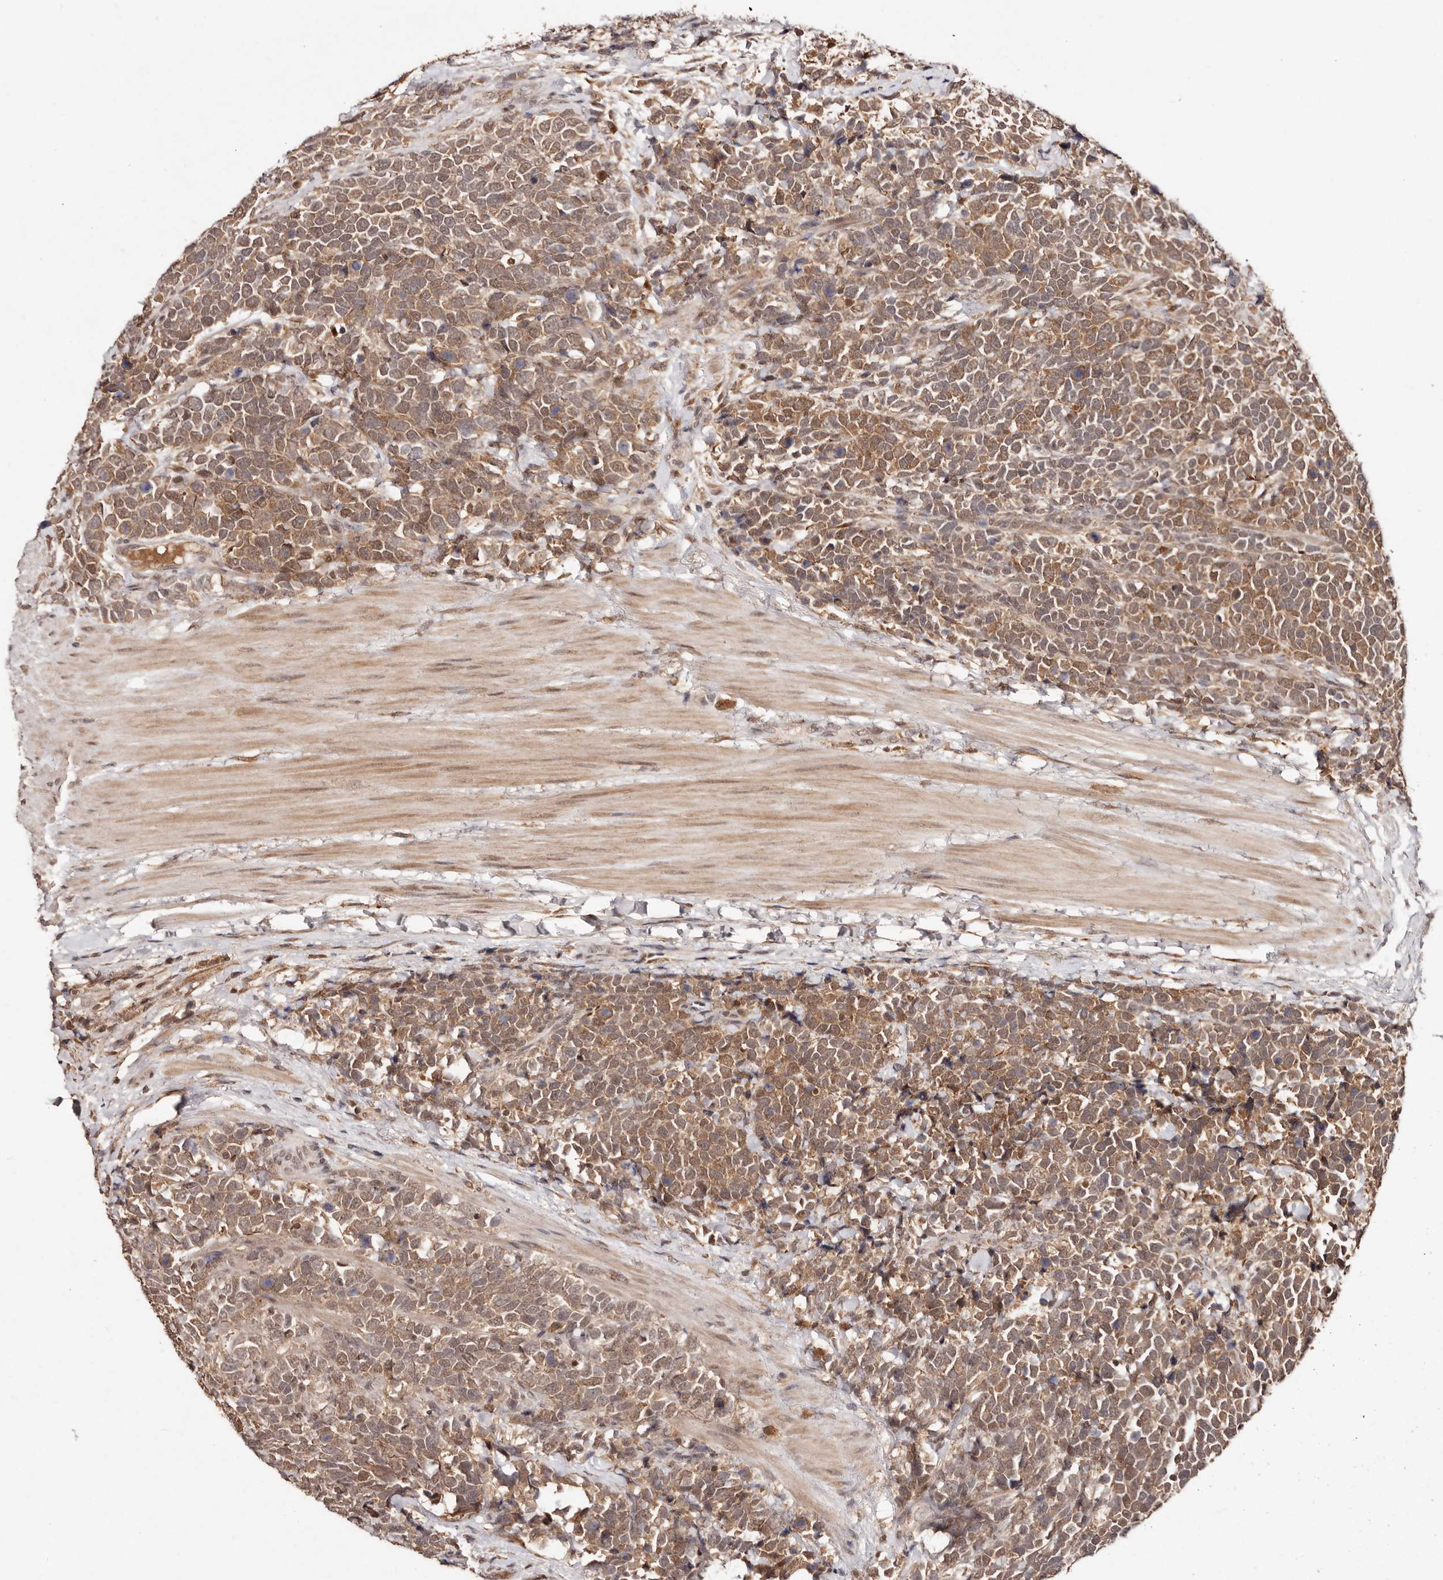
{"staining": {"intensity": "moderate", "quantity": ">75%", "location": "cytoplasmic/membranous,nuclear"}, "tissue": "urothelial cancer", "cell_type": "Tumor cells", "image_type": "cancer", "snomed": [{"axis": "morphology", "description": "Urothelial carcinoma, High grade"}, {"axis": "topography", "description": "Urinary bladder"}], "caption": "Immunohistochemical staining of human urothelial carcinoma (high-grade) reveals medium levels of moderate cytoplasmic/membranous and nuclear protein expression in approximately >75% of tumor cells.", "gene": "BICRAL", "patient": {"sex": "female", "age": 82}}